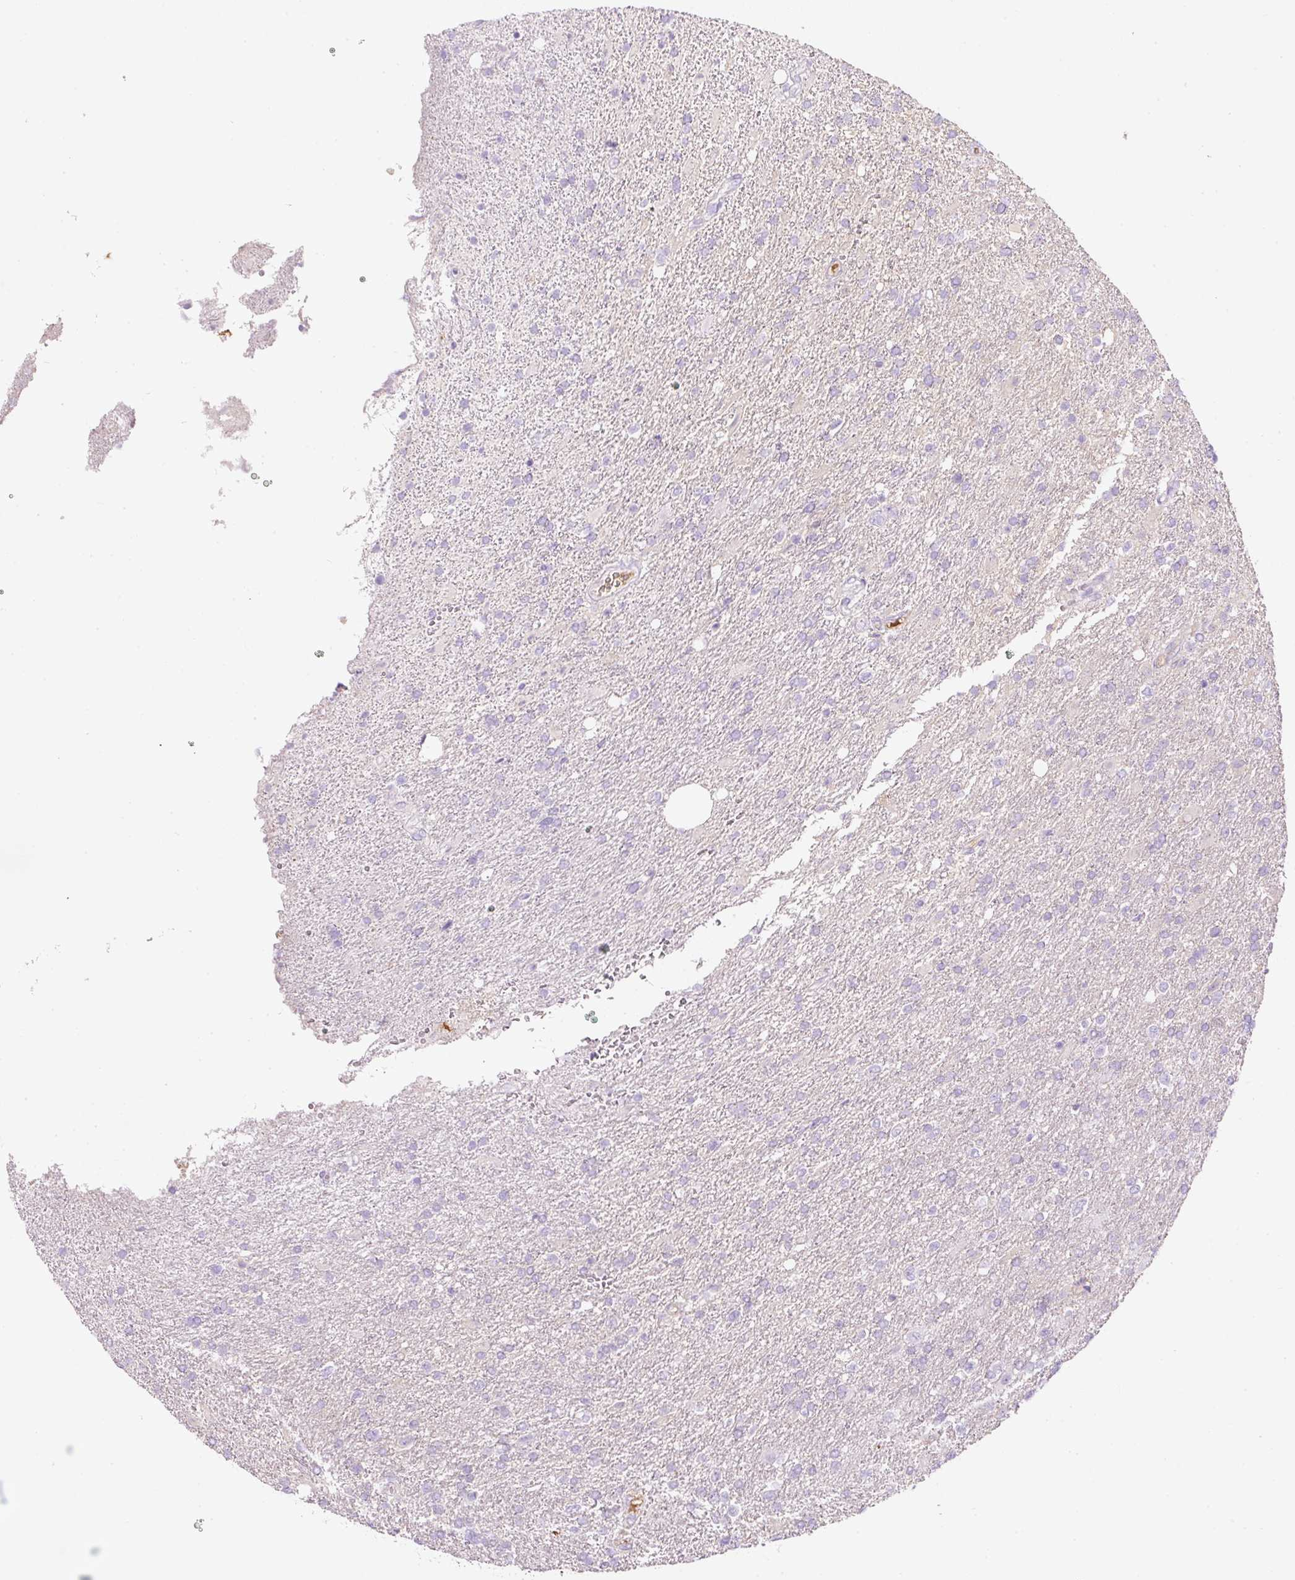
{"staining": {"intensity": "negative", "quantity": "none", "location": "none"}, "tissue": "glioma", "cell_type": "Tumor cells", "image_type": "cancer", "snomed": [{"axis": "morphology", "description": "Glioma, malignant, High grade"}, {"axis": "topography", "description": "Brain"}], "caption": "IHC histopathology image of neoplastic tissue: human high-grade glioma (malignant) stained with DAB exhibits no significant protein expression in tumor cells.", "gene": "APOA1", "patient": {"sex": "male", "age": 56}}